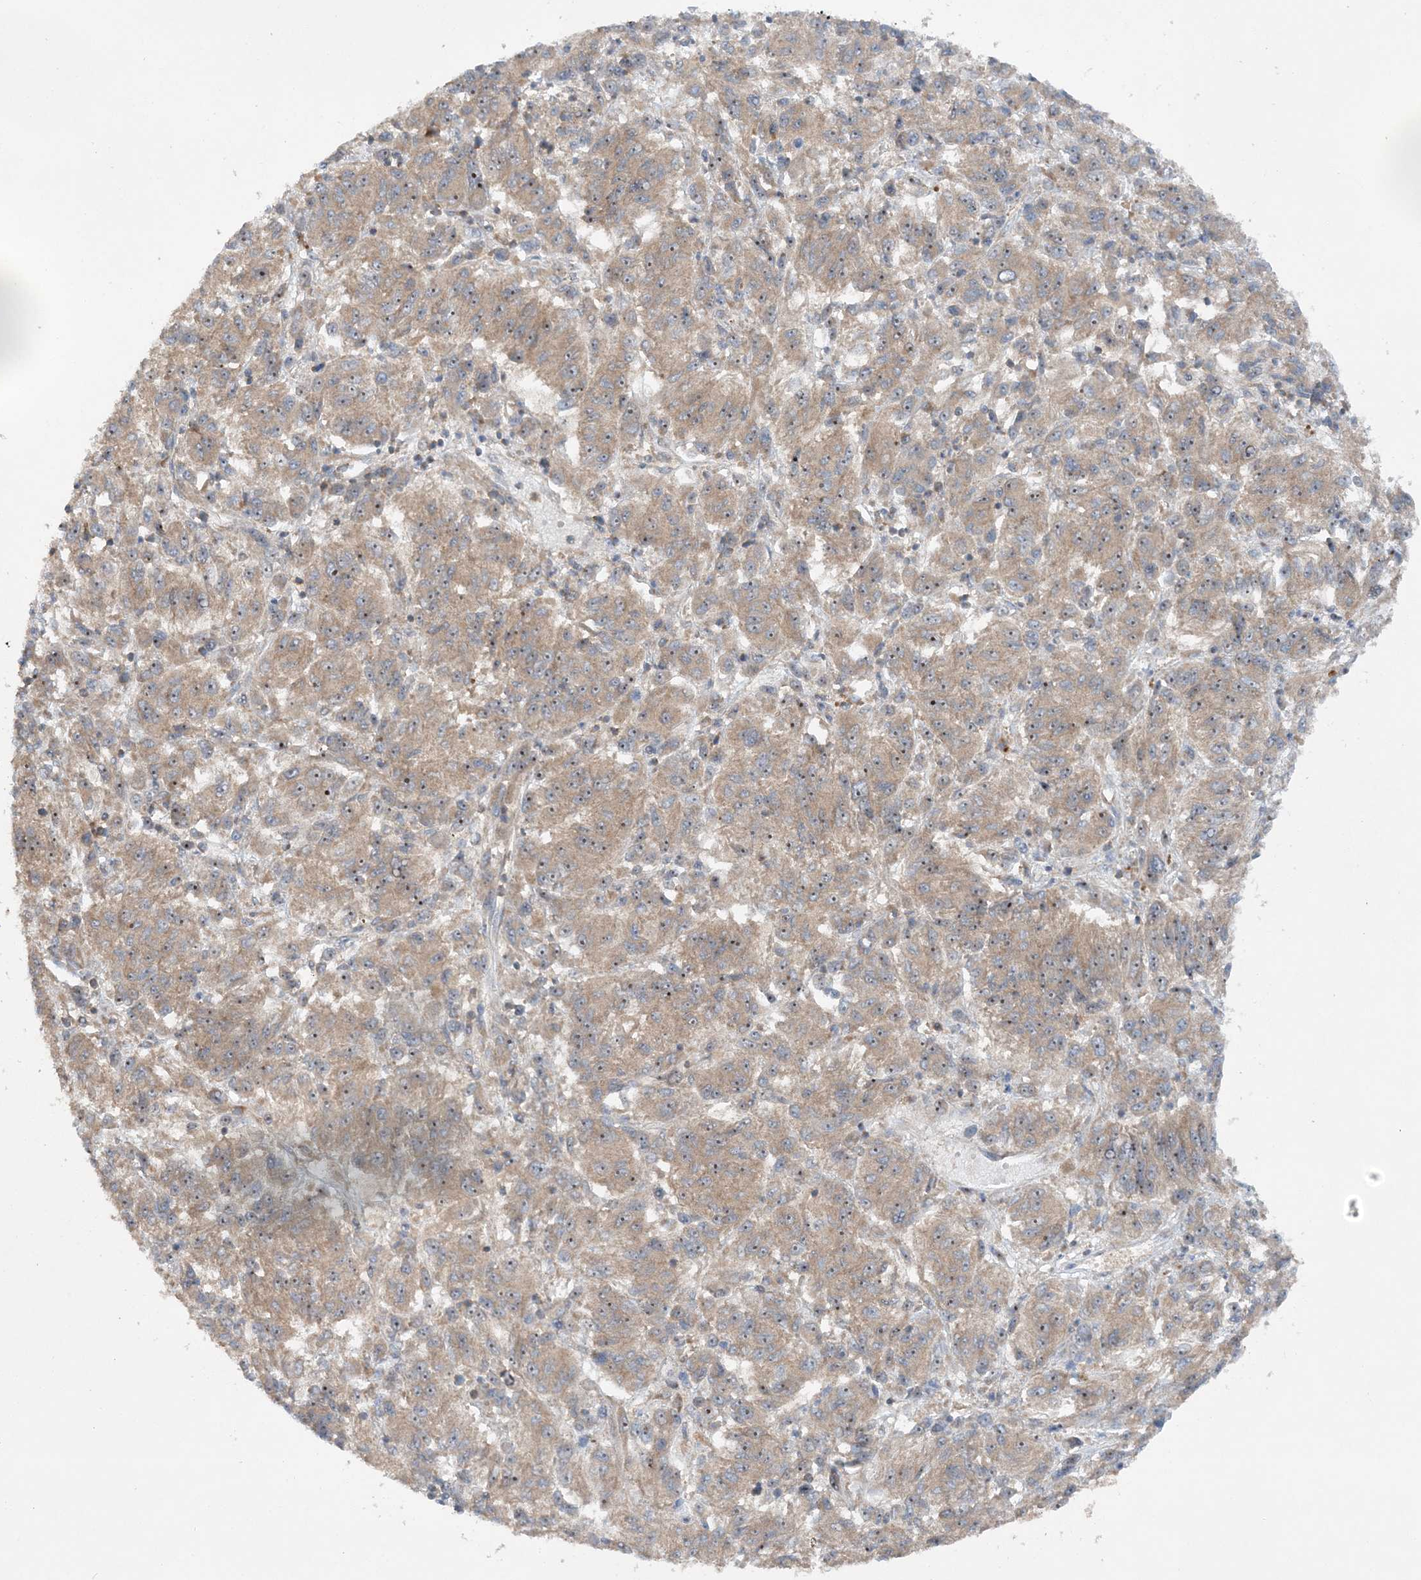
{"staining": {"intensity": "weak", "quantity": ">75%", "location": "cytoplasmic/membranous"}, "tissue": "melanoma", "cell_type": "Tumor cells", "image_type": "cancer", "snomed": [{"axis": "morphology", "description": "Malignant melanoma, Metastatic site"}, {"axis": "topography", "description": "Lung"}], "caption": "Immunohistochemical staining of melanoma demonstrates weak cytoplasmic/membranous protein positivity in approximately >75% of tumor cells.", "gene": "ACAP2", "patient": {"sex": "male", "age": 64}}